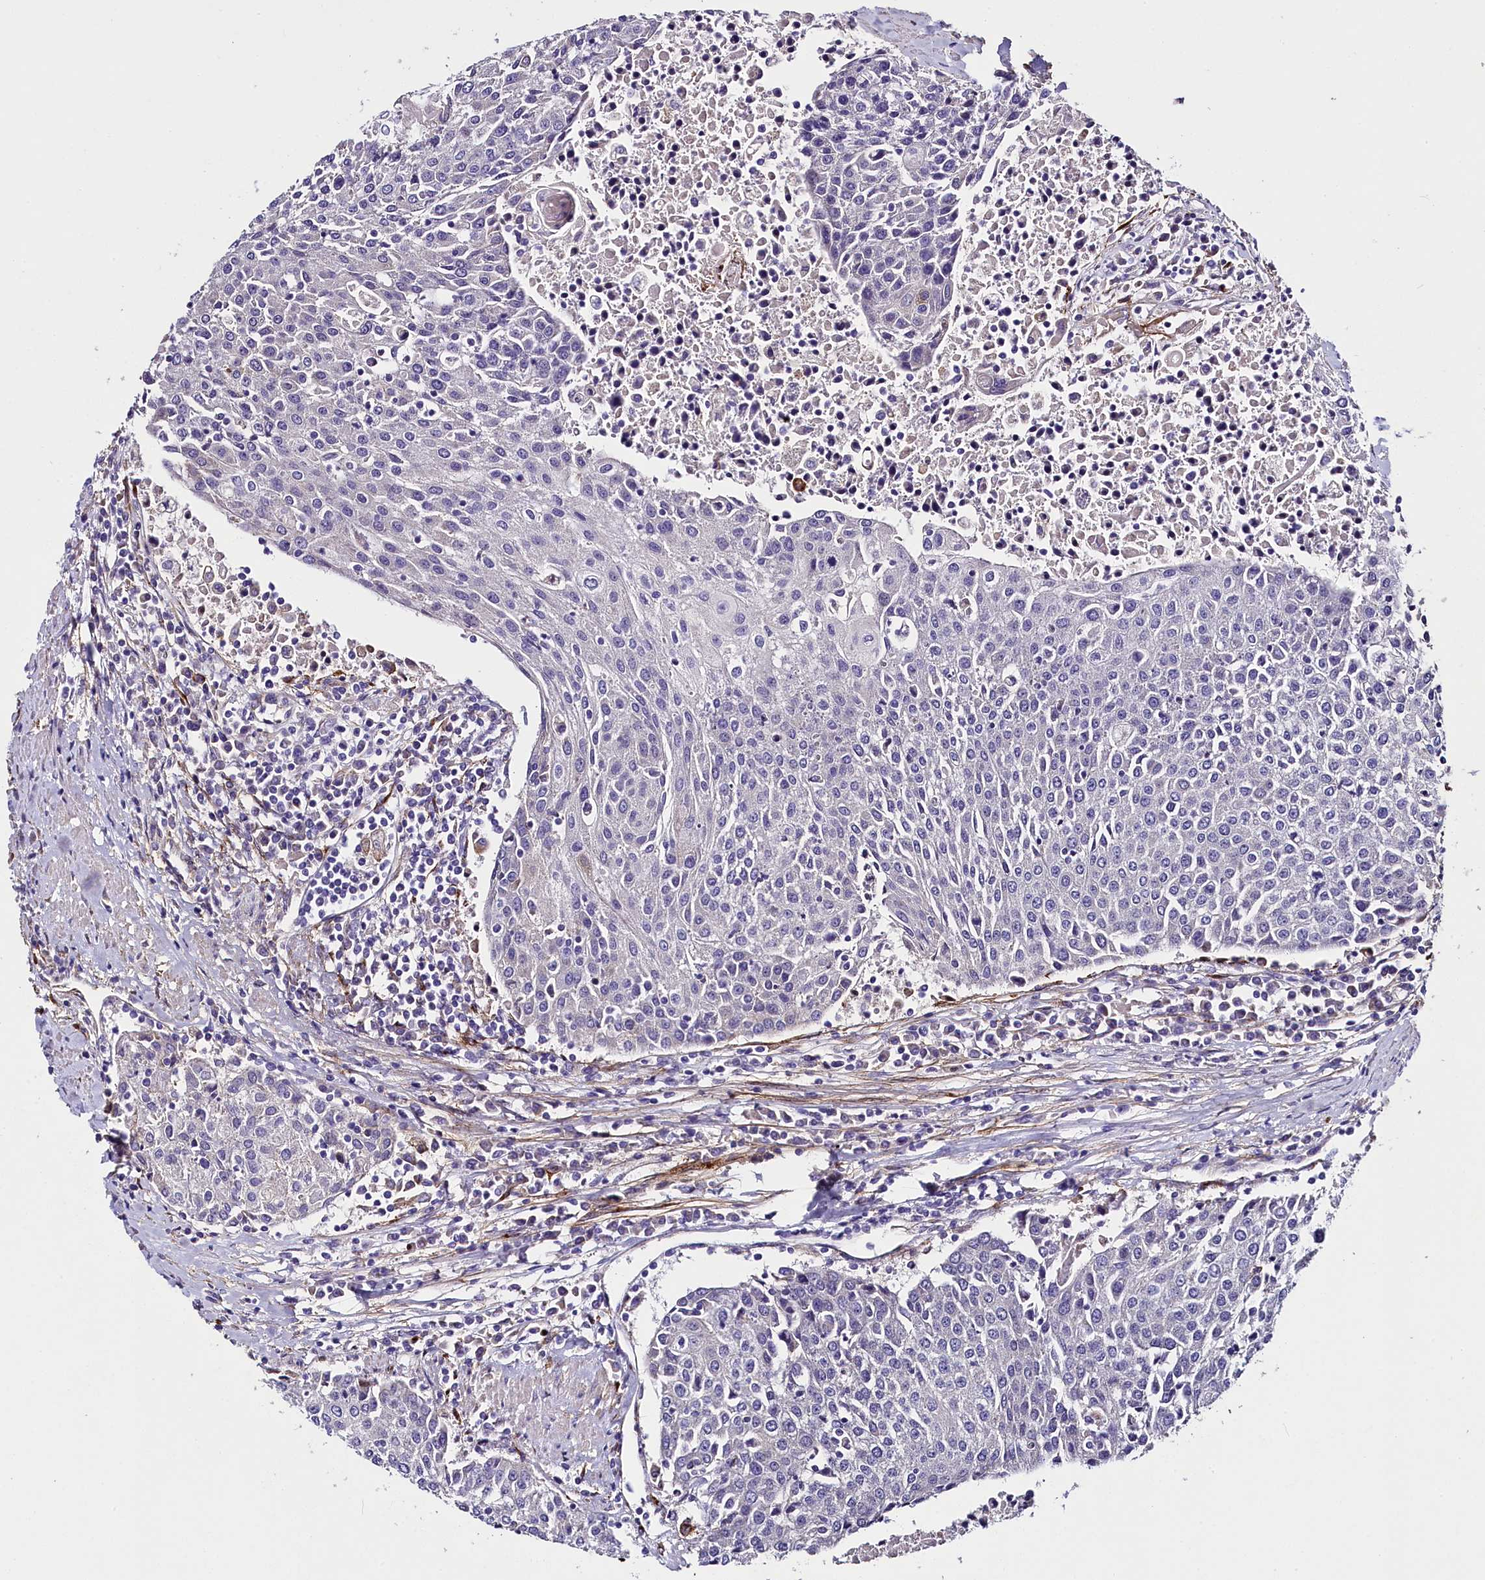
{"staining": {"intensity": "negative", "quantity": "none", "location": "none"}, "tissue": "urothelial cancer", "cell_type": "Tumor cells", "image_type": "cancer", "snomed": [{"axis": "morphology", "description": "Urothelial carcinoma, High grade"}, {"axis": "topography", "description": "Urinary bladder"}], "caption": "There is no significant positivity in tumor cells of high-grade urothelial carcinoma.", "gene": "MRC2", "patient": {"sex": "female", "age": 85}}